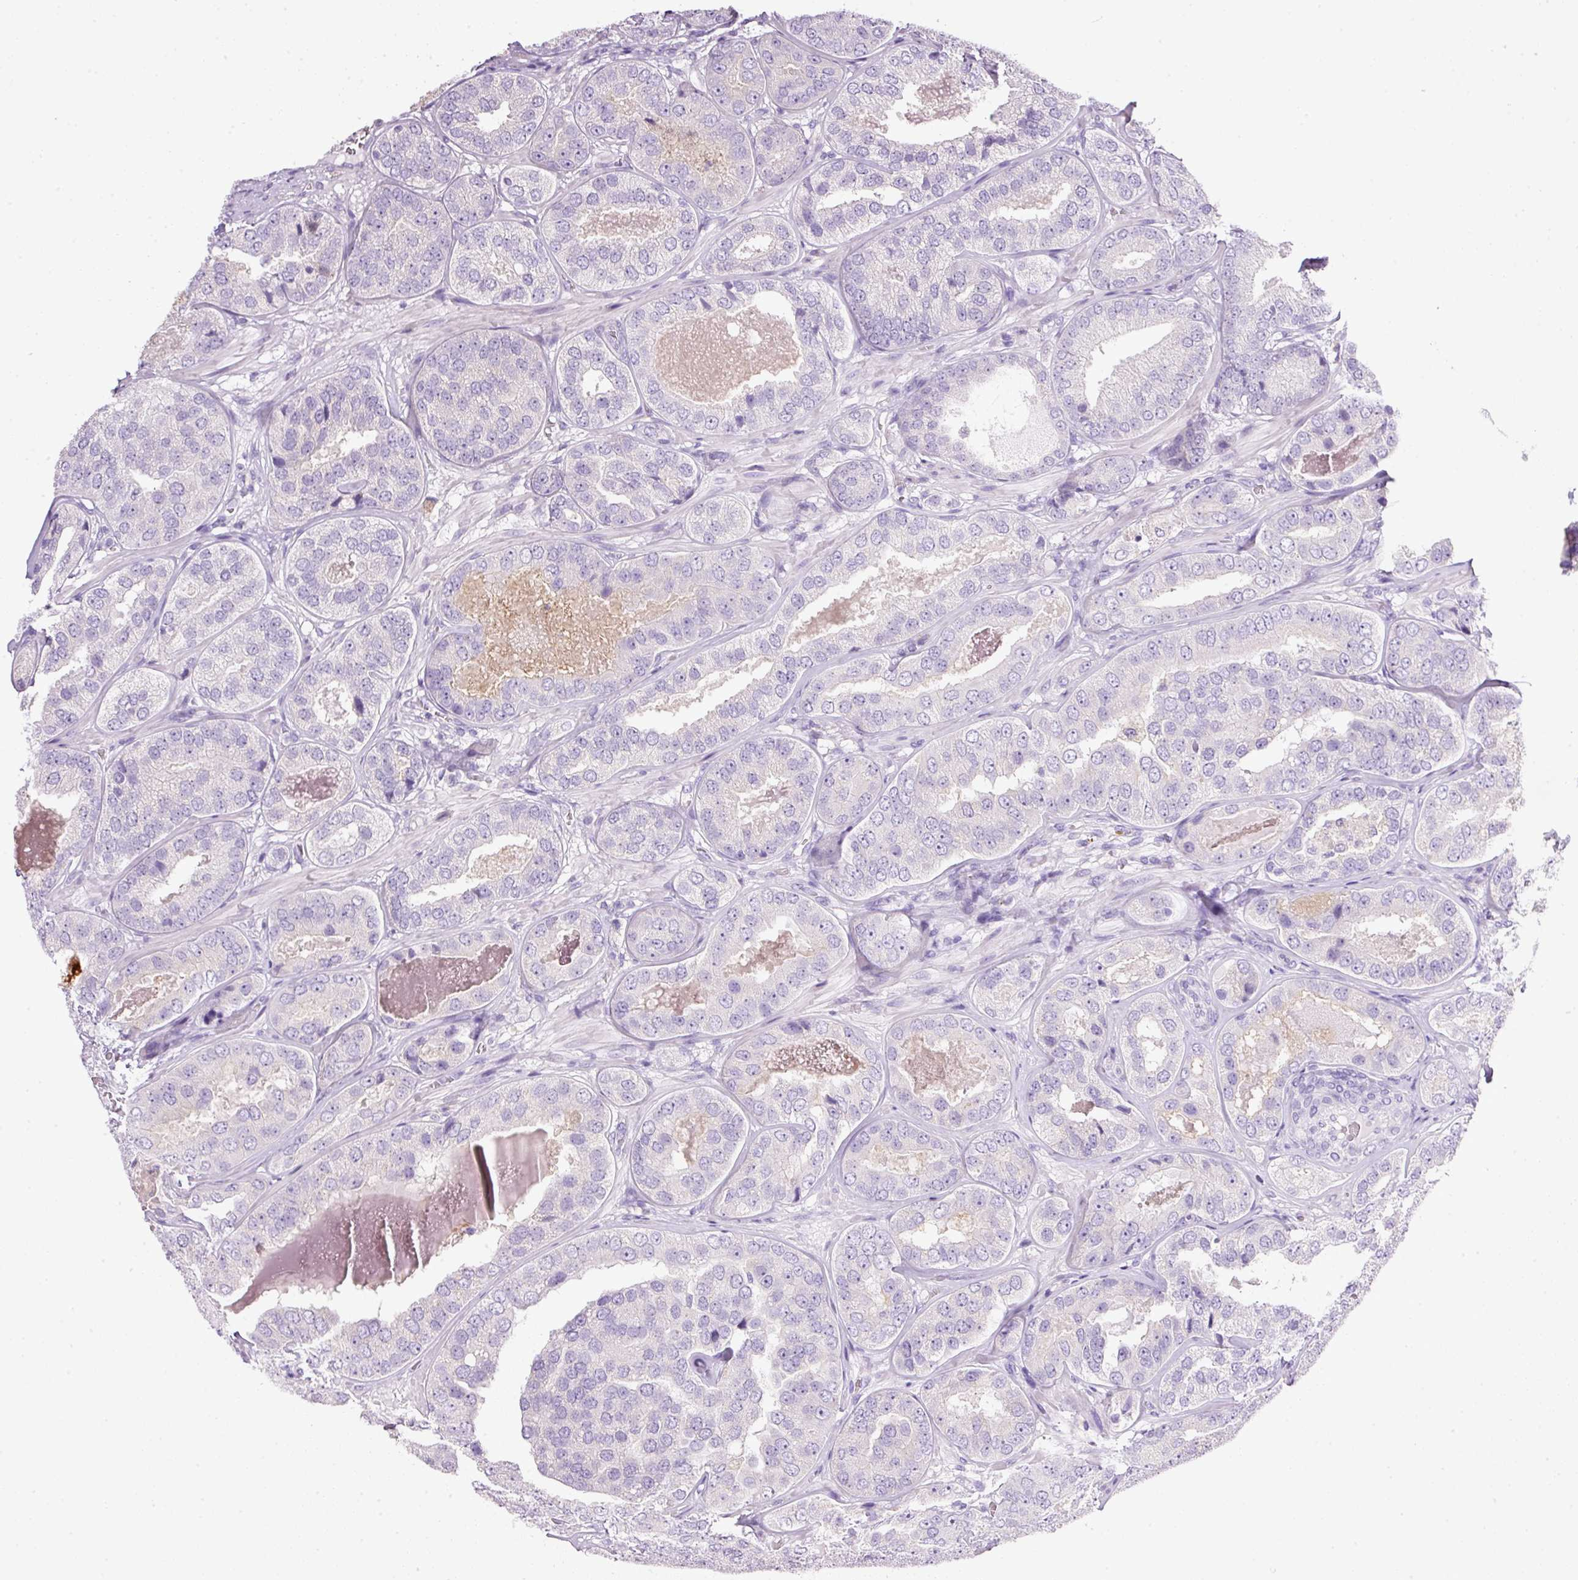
{"staining": {"intensity": "negative", "quantity": "none", "location": "none"}, "tissue": "prostate cancer", "cell_type": "Tumor cells", "image_type": "cancer", "snomed": [{"axis": "morphology", "description": "Adenocarcinoma, High grade"}, {"axis": "topography", "description": "Prostate"}], "caption": "Tumor cells are negative for brown protein staining in prostate adenocarcinoma (high-grade).", "gene": "BSND", "patient": {"sex": "male", "age": 63}}